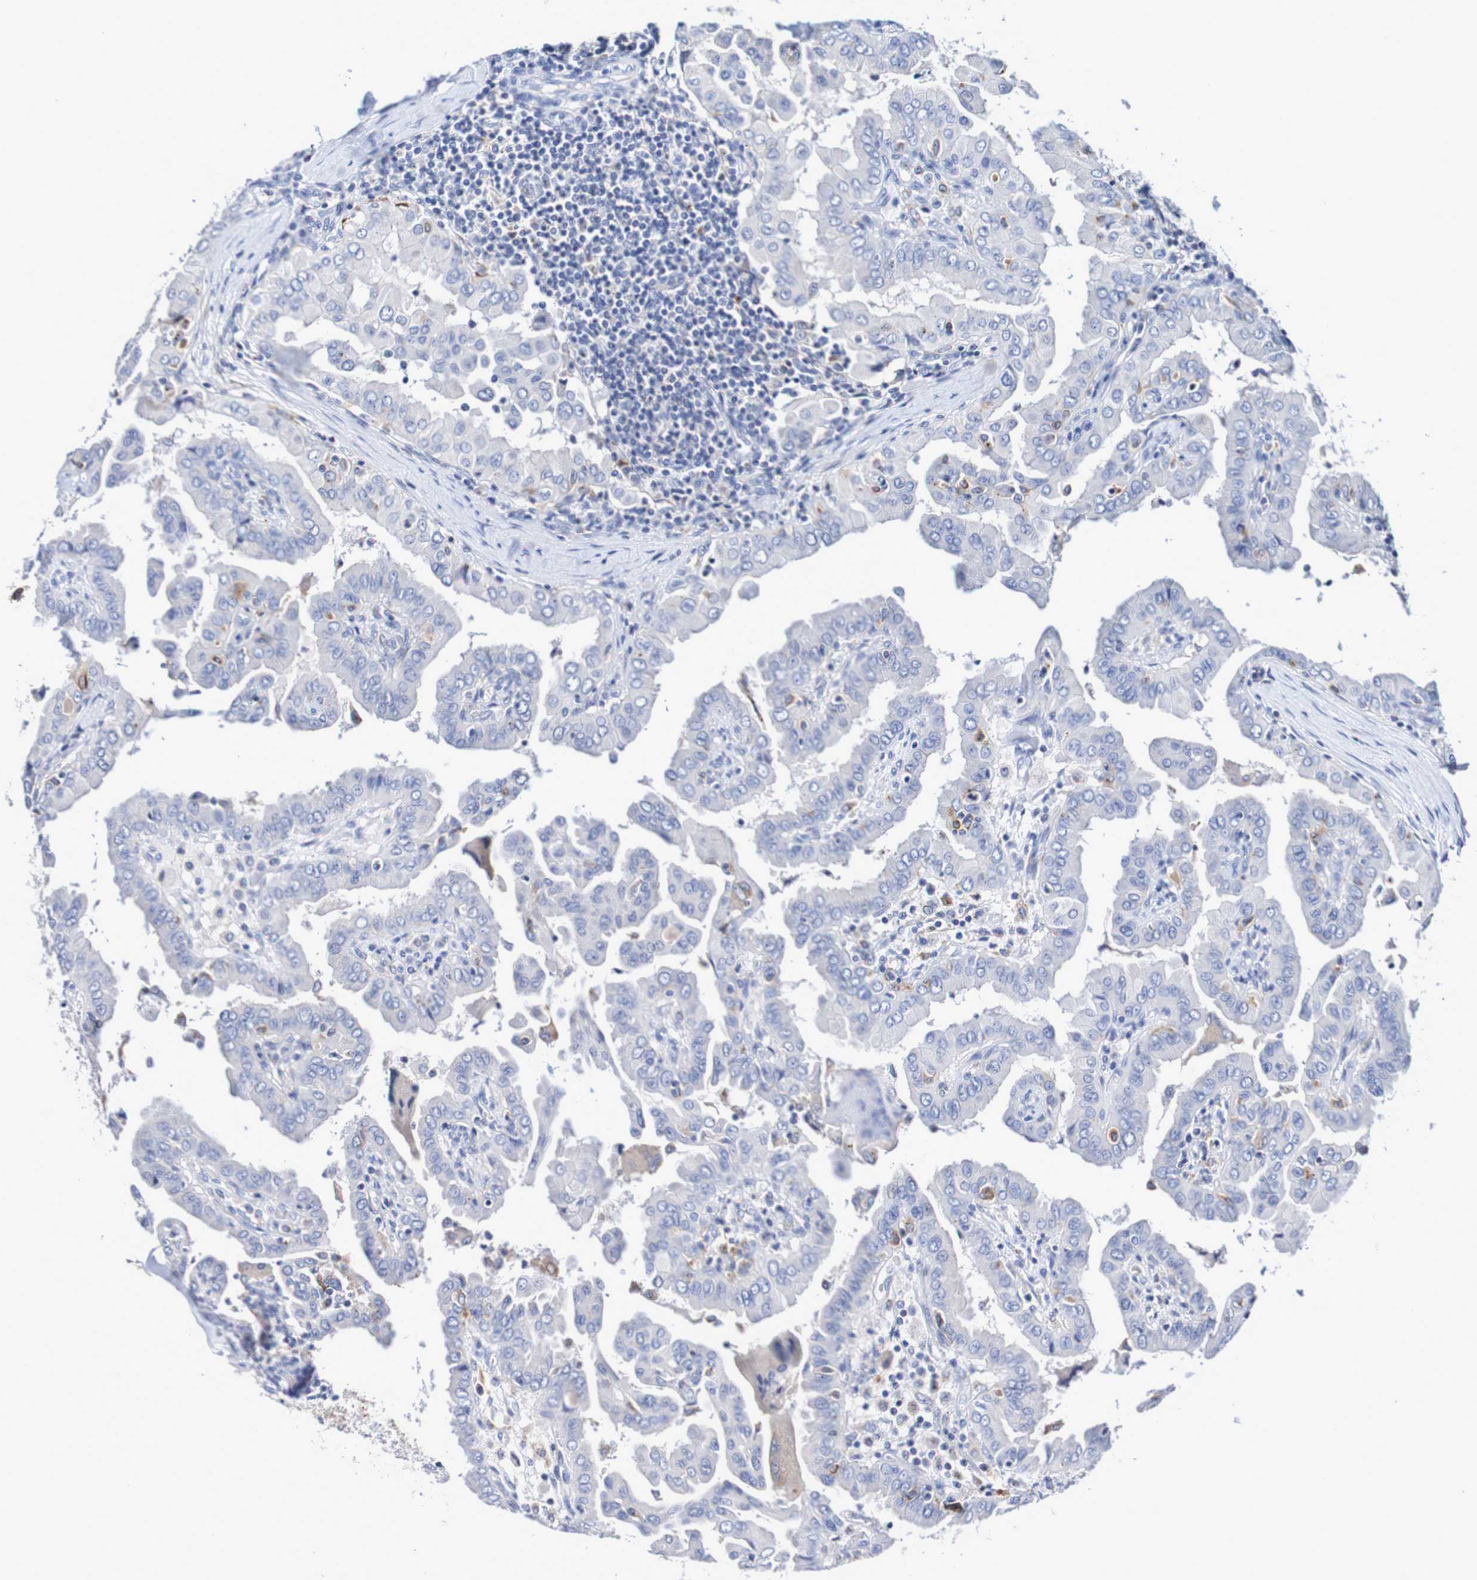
{"staining": {"intensity": "negative", "quantity": "none", "location": "none"}, "tissue": "thyroid cancer", "cell_type": "Tumor cells", "image_type": "cancer", "snomed": [{"axis": "morphology", "description": "Papillary adenocarcinoma, NOS"}, {"axis": "topography", "description": "Thyroid gland"}], "caption": "This is a image of immunohistochemistry staining of thyroid cancer (papillary adenocarcinoma), which shows no positivity in tumor cells. (DAB (3,3'-diaminobenzidine) immunohistochemistry visualized using brightfield microscopy, high magnification).", "gene": "SEZ6", "patient": {"sex": "male", "age": 33}}